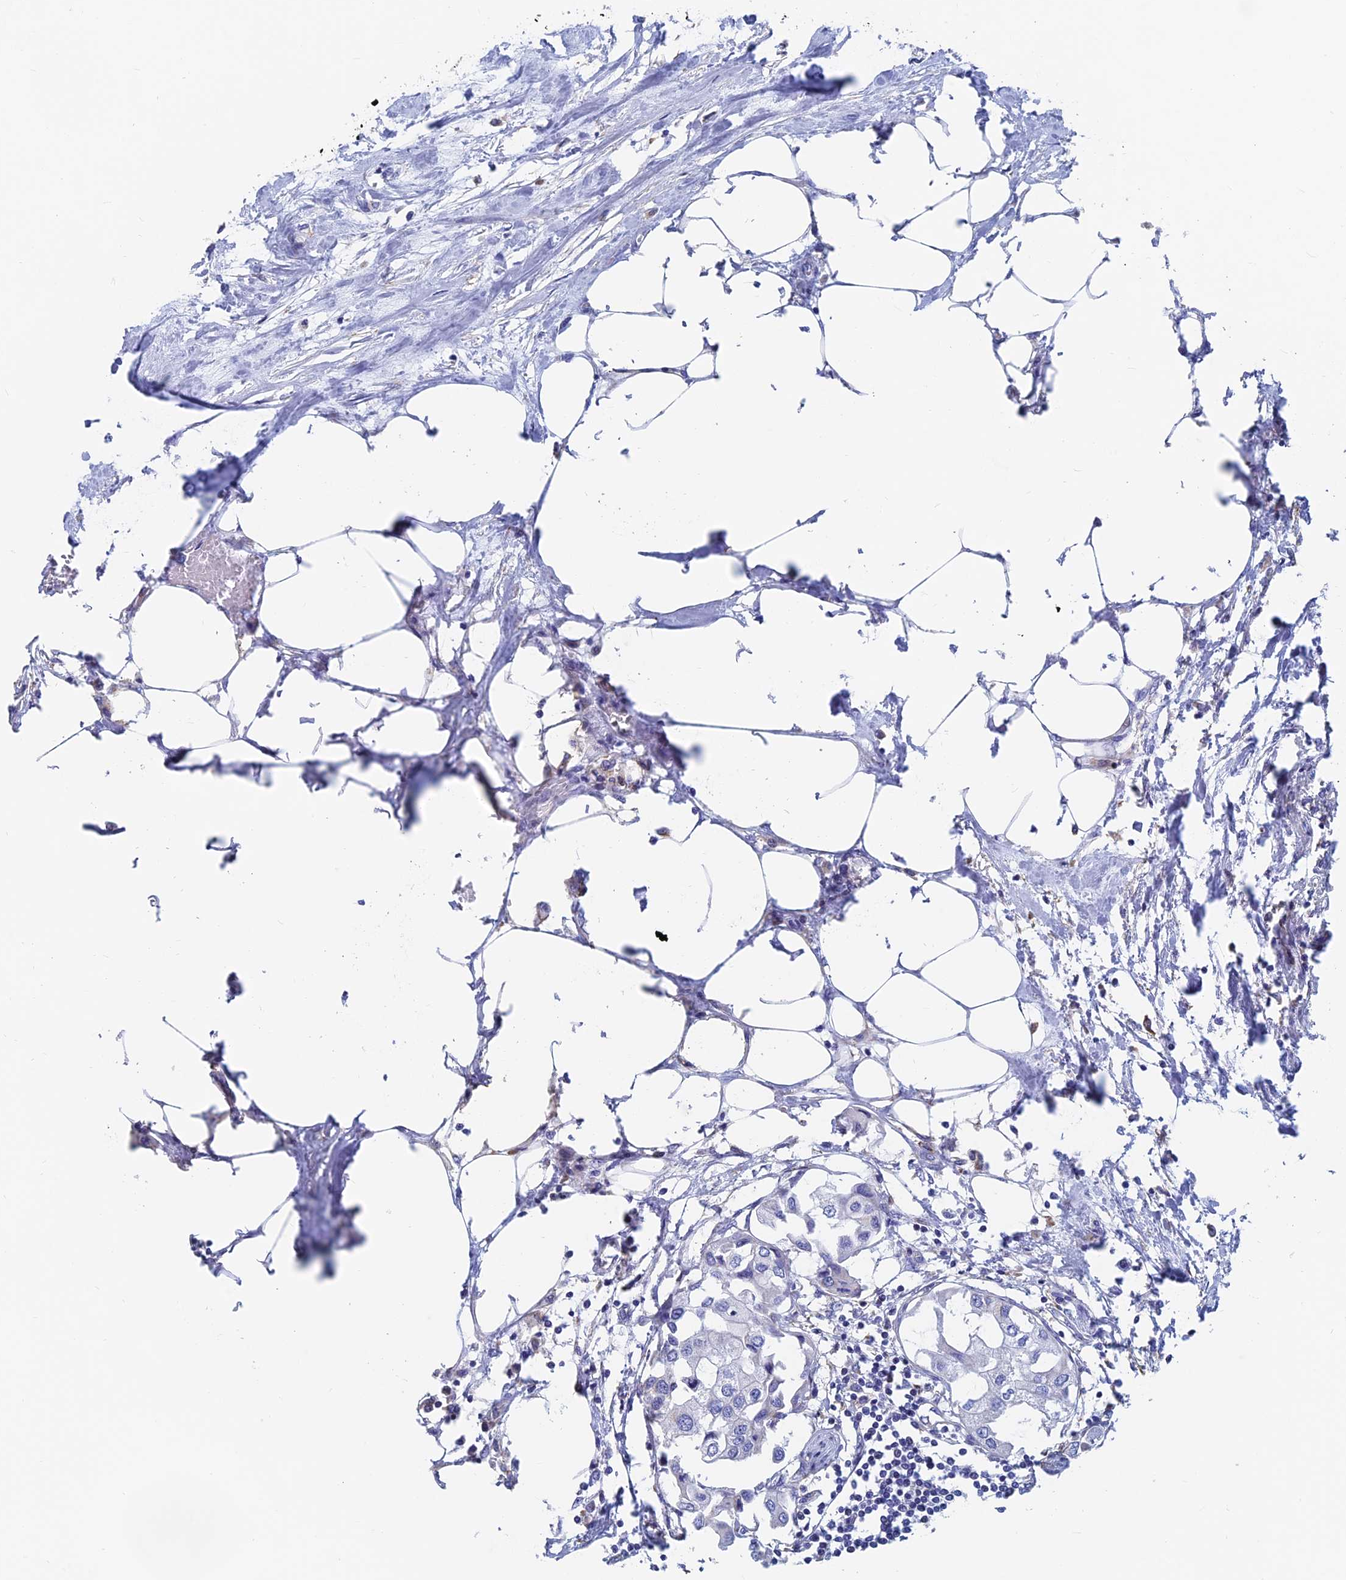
{"staining": {"intensity": "negative", "quantity": "none", "location": "none"}, "tissue": "urothelial cancer", "cell_type": "Tumor cells", "image_type": "cancer", "snomed": [{"axis": "morphology", "description": "Urothelial carcinoma, High grade"}, {"axis": "topography", "description": "Urinary bladder"}], "caption": "A high-resolution photomicrograph shows IHC staining of urothelial cancer, which shows no significant positivity in tumor cells.", "gene": "SPNS1", "patient": {"sex": "male", "age": 64}}